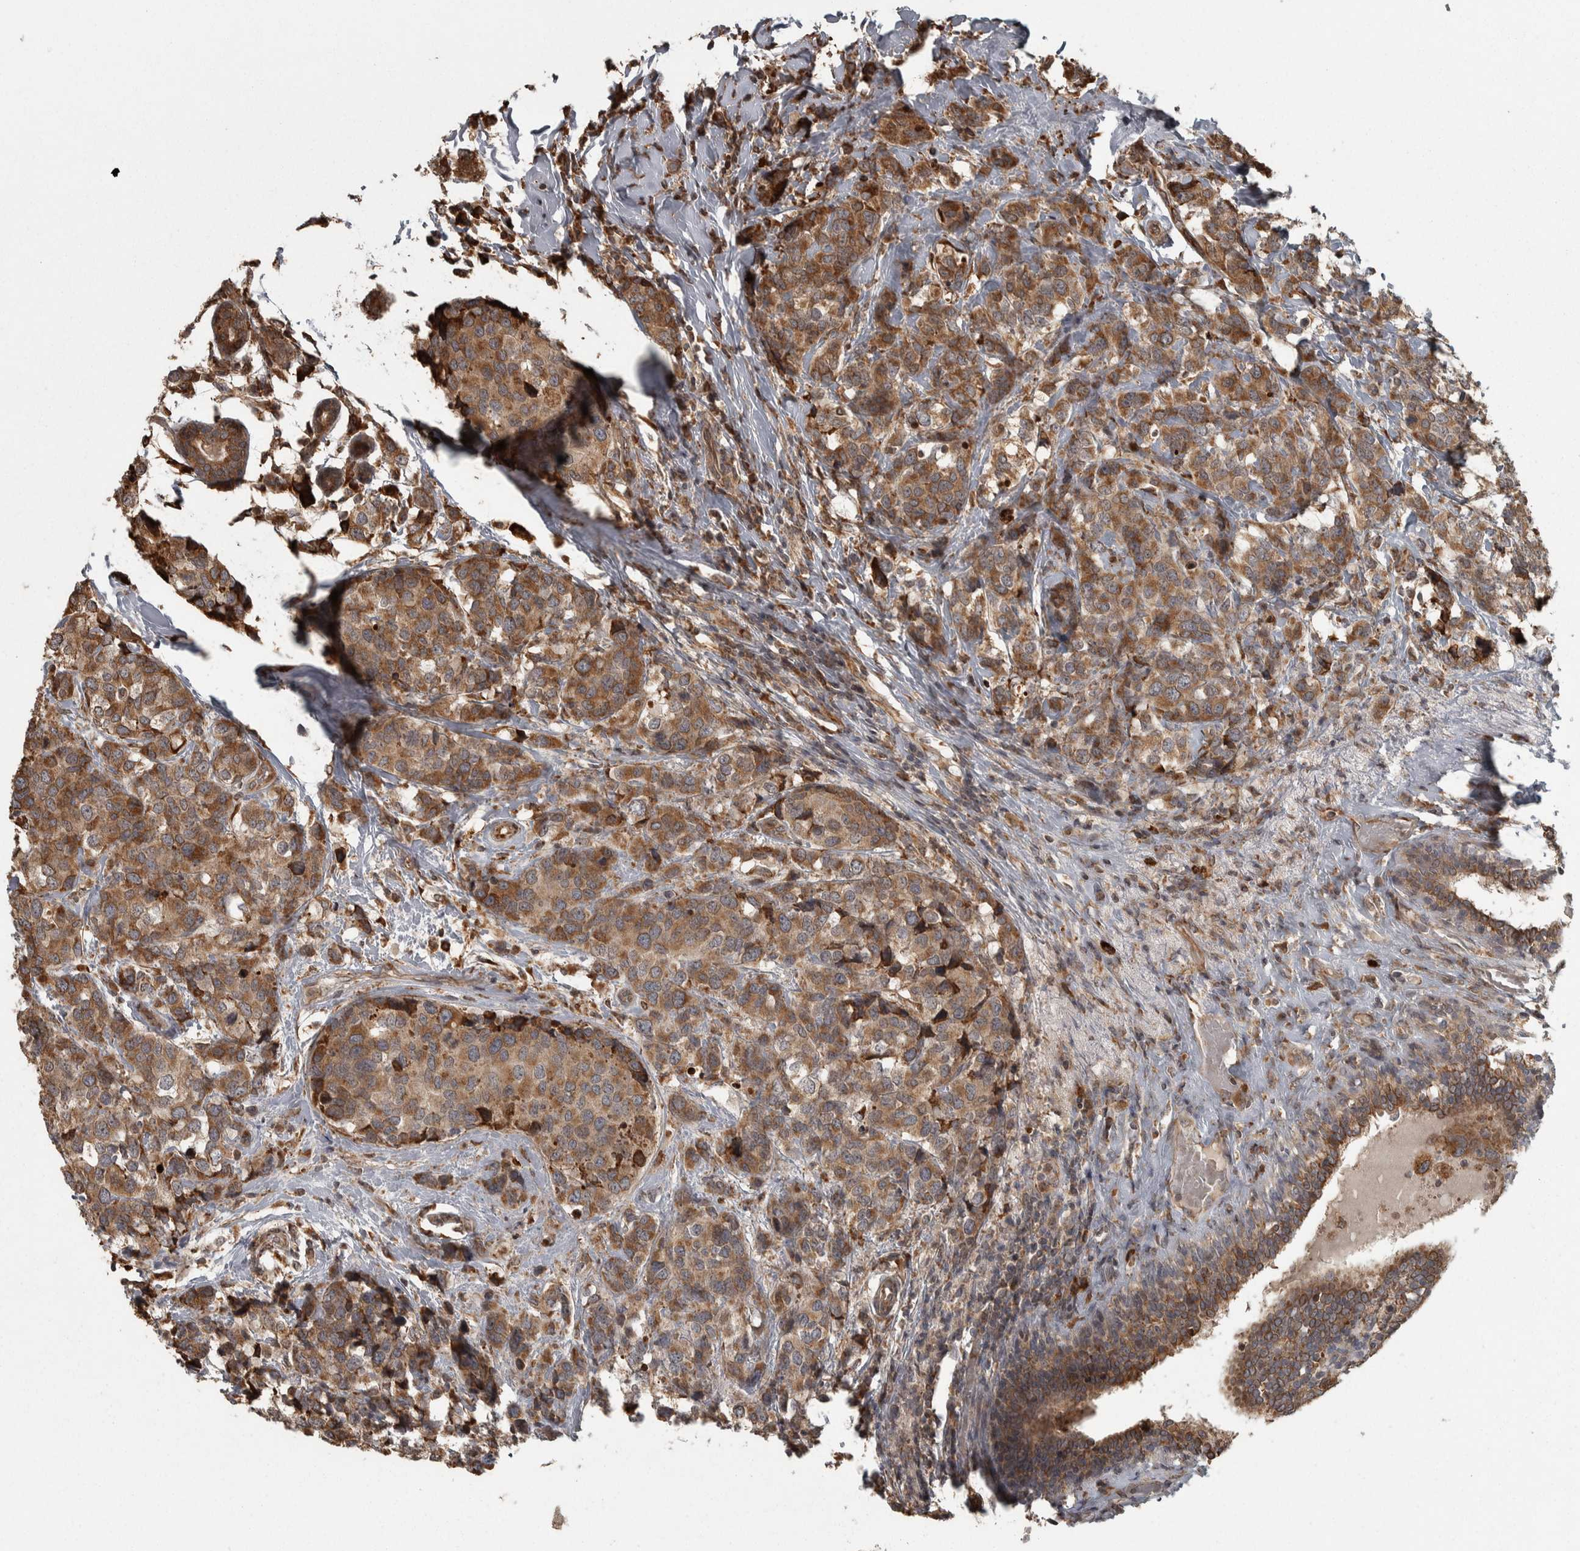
{"staining": {"intensity": "moderate", "quantity": ">75%", "location": "cytoplasmic/membranous"}, "tissue": "breast cancer", "cell_type": "Tumor cells", "image_type": "cancer", "snomed": [{"axis": "morphology", "description": "Lobular carcinoma"}, {"axis": "topography", "description": "Breast"}], "caption": "IHC micrograph of breast cancer (lobular carcinoma) stained for a protein (brown), which demonstrates medium levels of moderate cytoplasmic/membranous positivity in about >75% of tumor cells.", "gene": "AGBL3", "patient": {"sex": "female", "age": 59}}